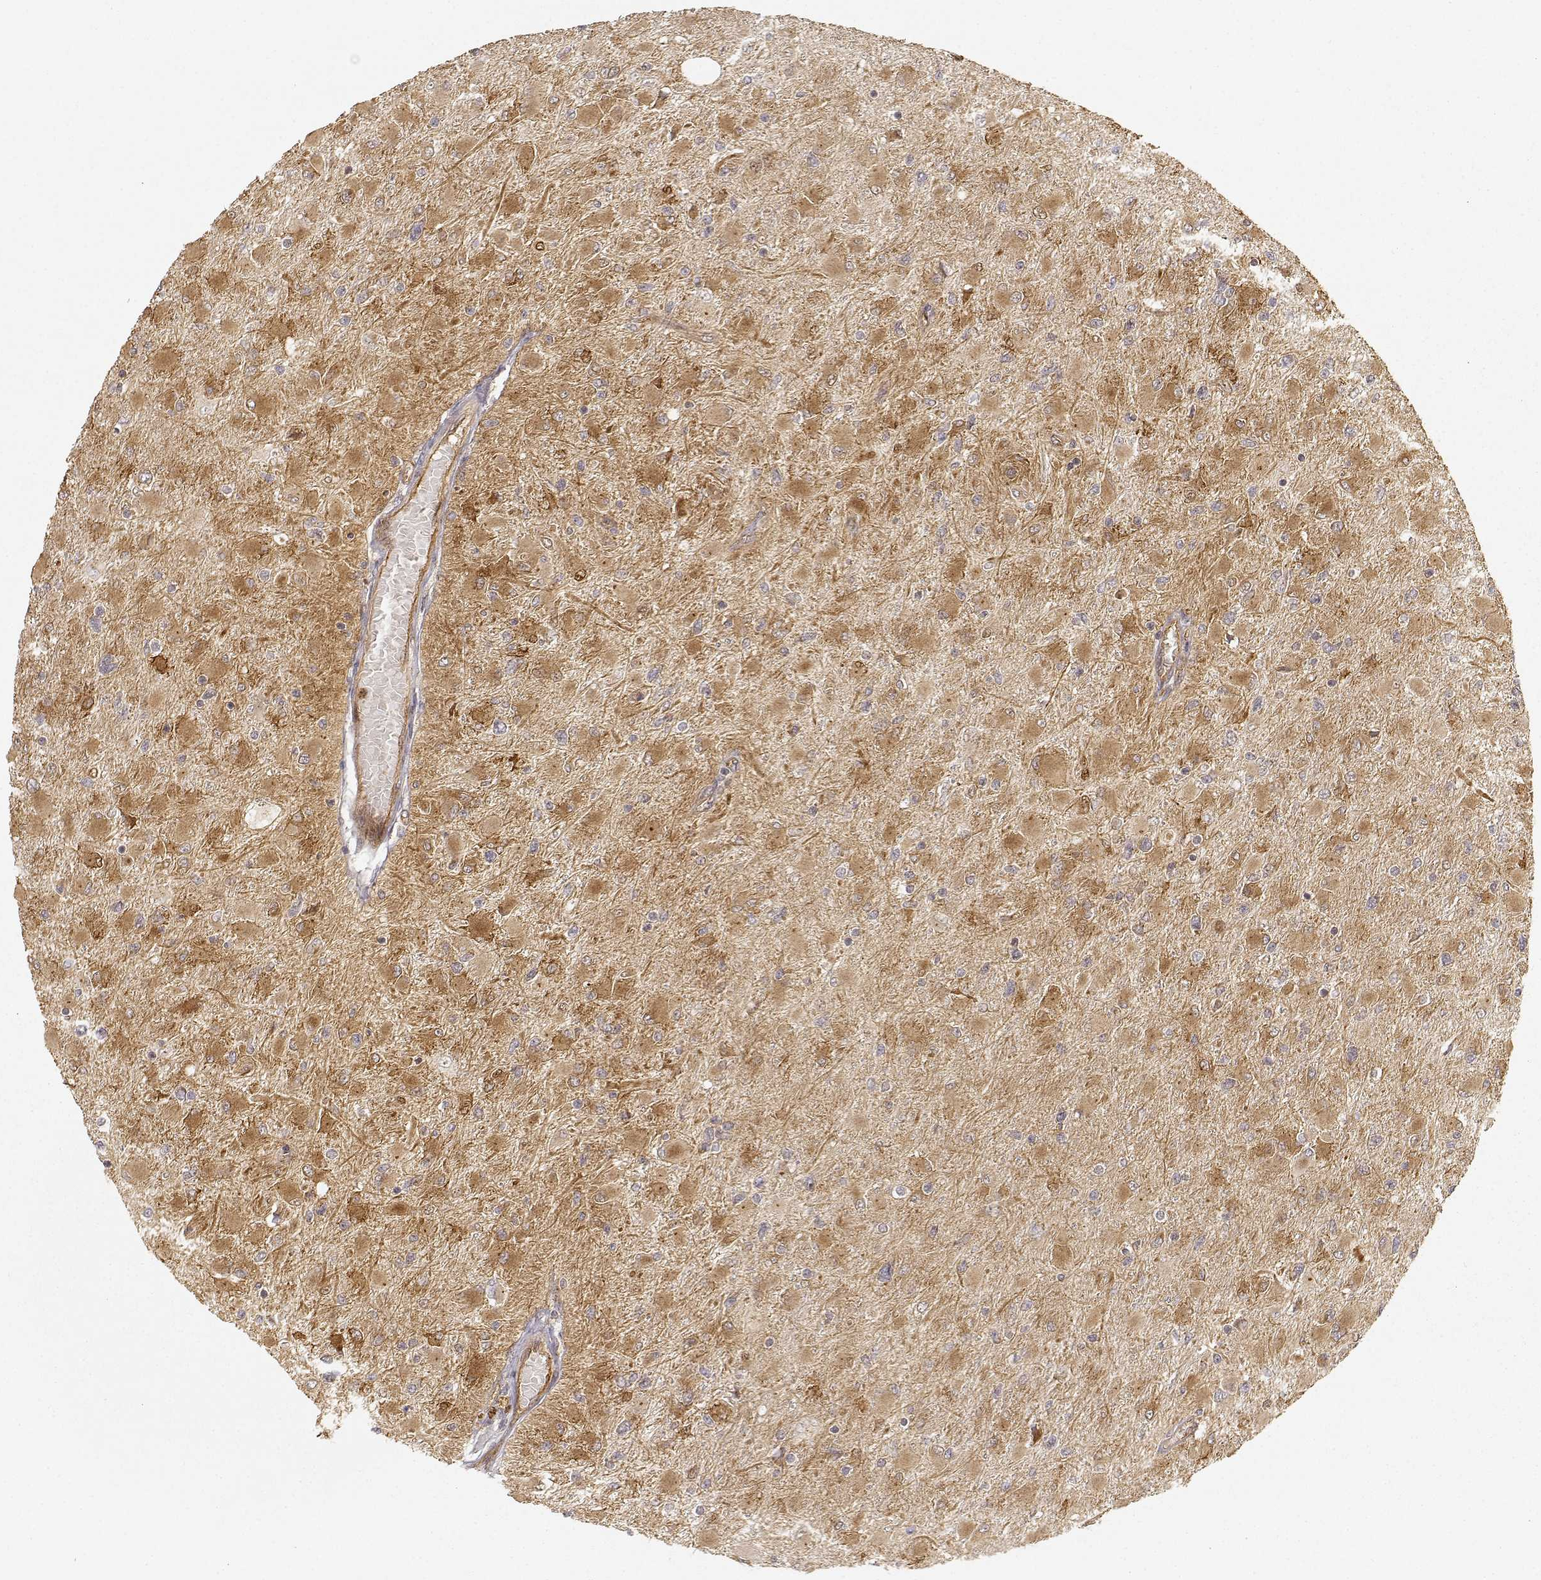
{"staining": {"intensity": "moderate", "quantity": ">75%", "location": "cytoplasmic/membranous"}, "tissue": "glioma", "cell_type": "Tumor cells", "image_type": "cancer", "snomed": [{"axis": "morphology", "description": "Glioma, malignant, High grade"}, {"axis": "topography", "description": "Cerebral cortex"}], "caption": "Immunohistochemistry (IHC) of human glioma displays medium levels of moderate cytoplasmic/membranous staining in about >75% of tumor cells.", "gene": "CDK5RAP2", "patient": {"sex": "female", "age": 36}}